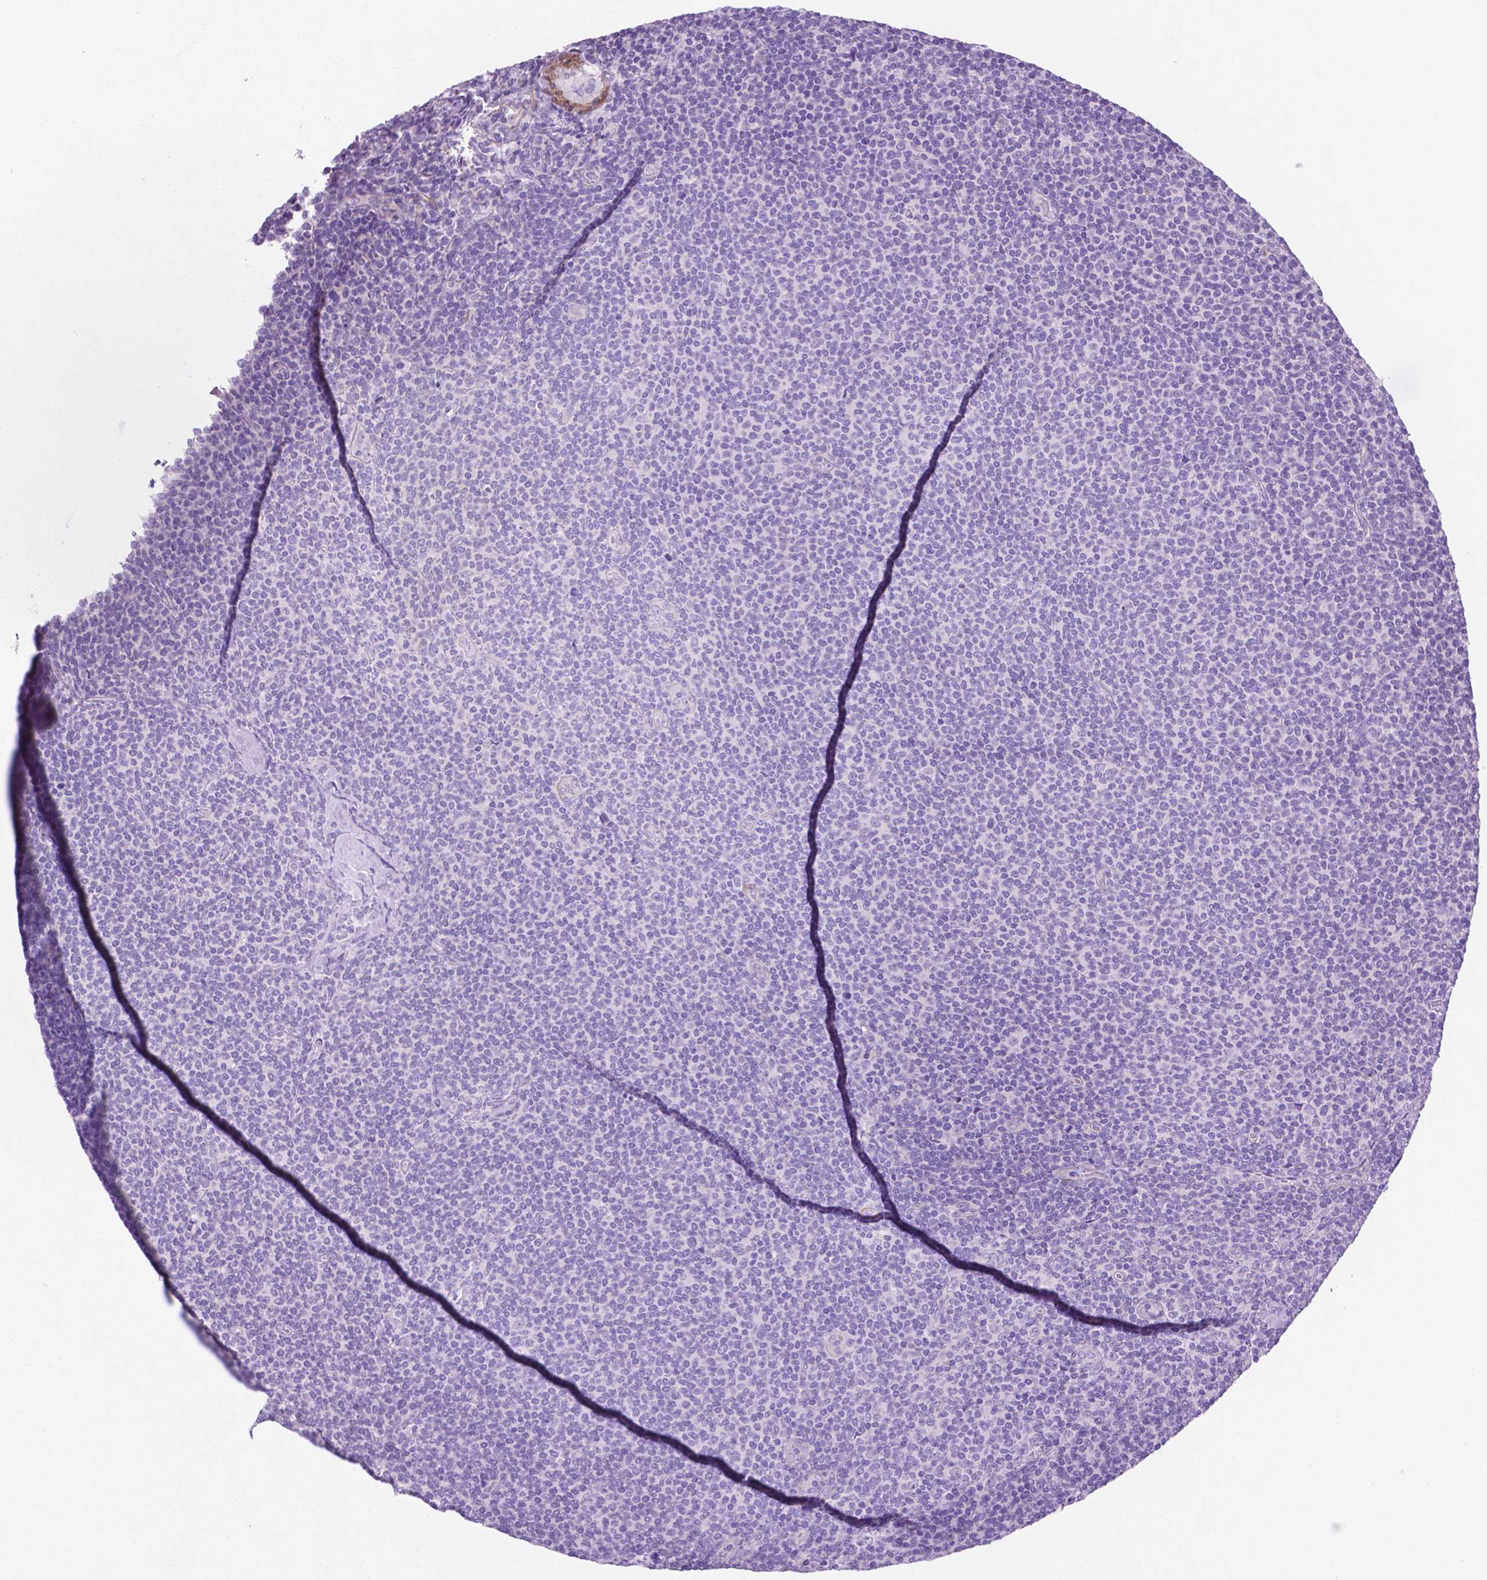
{"staining": {"intensity": "negative", "quantity": "none", "location": "none"}, "tissue": "lymphoma", "cell_type": "Tumor cells", "image_type": "cancer", "snomed": [{"axis": "morphology", "description": "Malignant lymphoma, non-Hodgkin's type, Low grade"}, {"axis": "topography", "description": "Lymph node"}], "caption": "This is an immunohistochemistry (IHC) histopathology image of lymphoma. There is no staining in tumor cells.", "gene": "ASPG", "patient": {"sex": "male", "age": 52}}